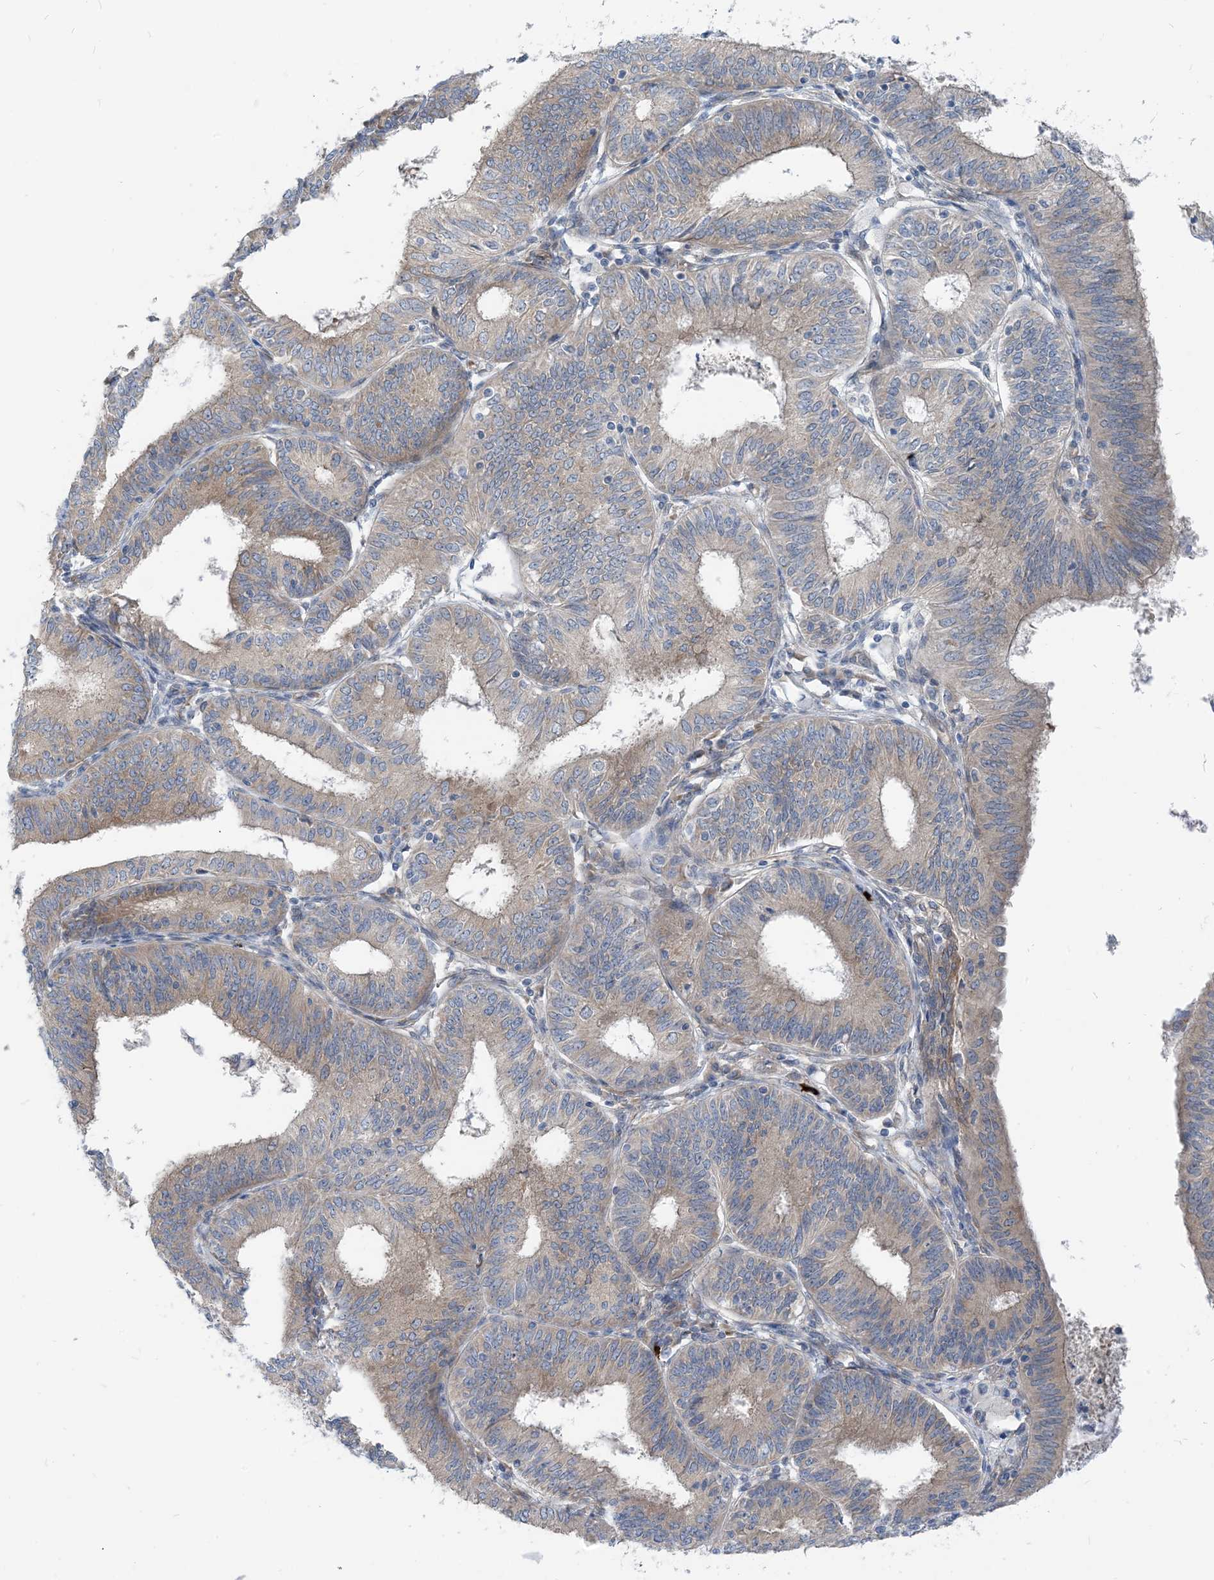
{"staining": {"intensity": "moderate", "quantity": "25%-75%", "location": "cytoplasmic/membranous"}, "tissue": "endometrial cancer", "cell_type": "Tumor cells", "image_type": "cancer", "snomed": [{"axis": "morphology", "description": "Adenocarcinoma, NOS"}, {"axis": "topography", "description": "Endometrium"}], "caption": "An image of human endometrial cancer stained for a protein demonstrates moderate cytoplasmic/membranous brown staining in tumor cells.", "gene": "PLEKHA3", "patient": {"sex": "female", "age": 51}}